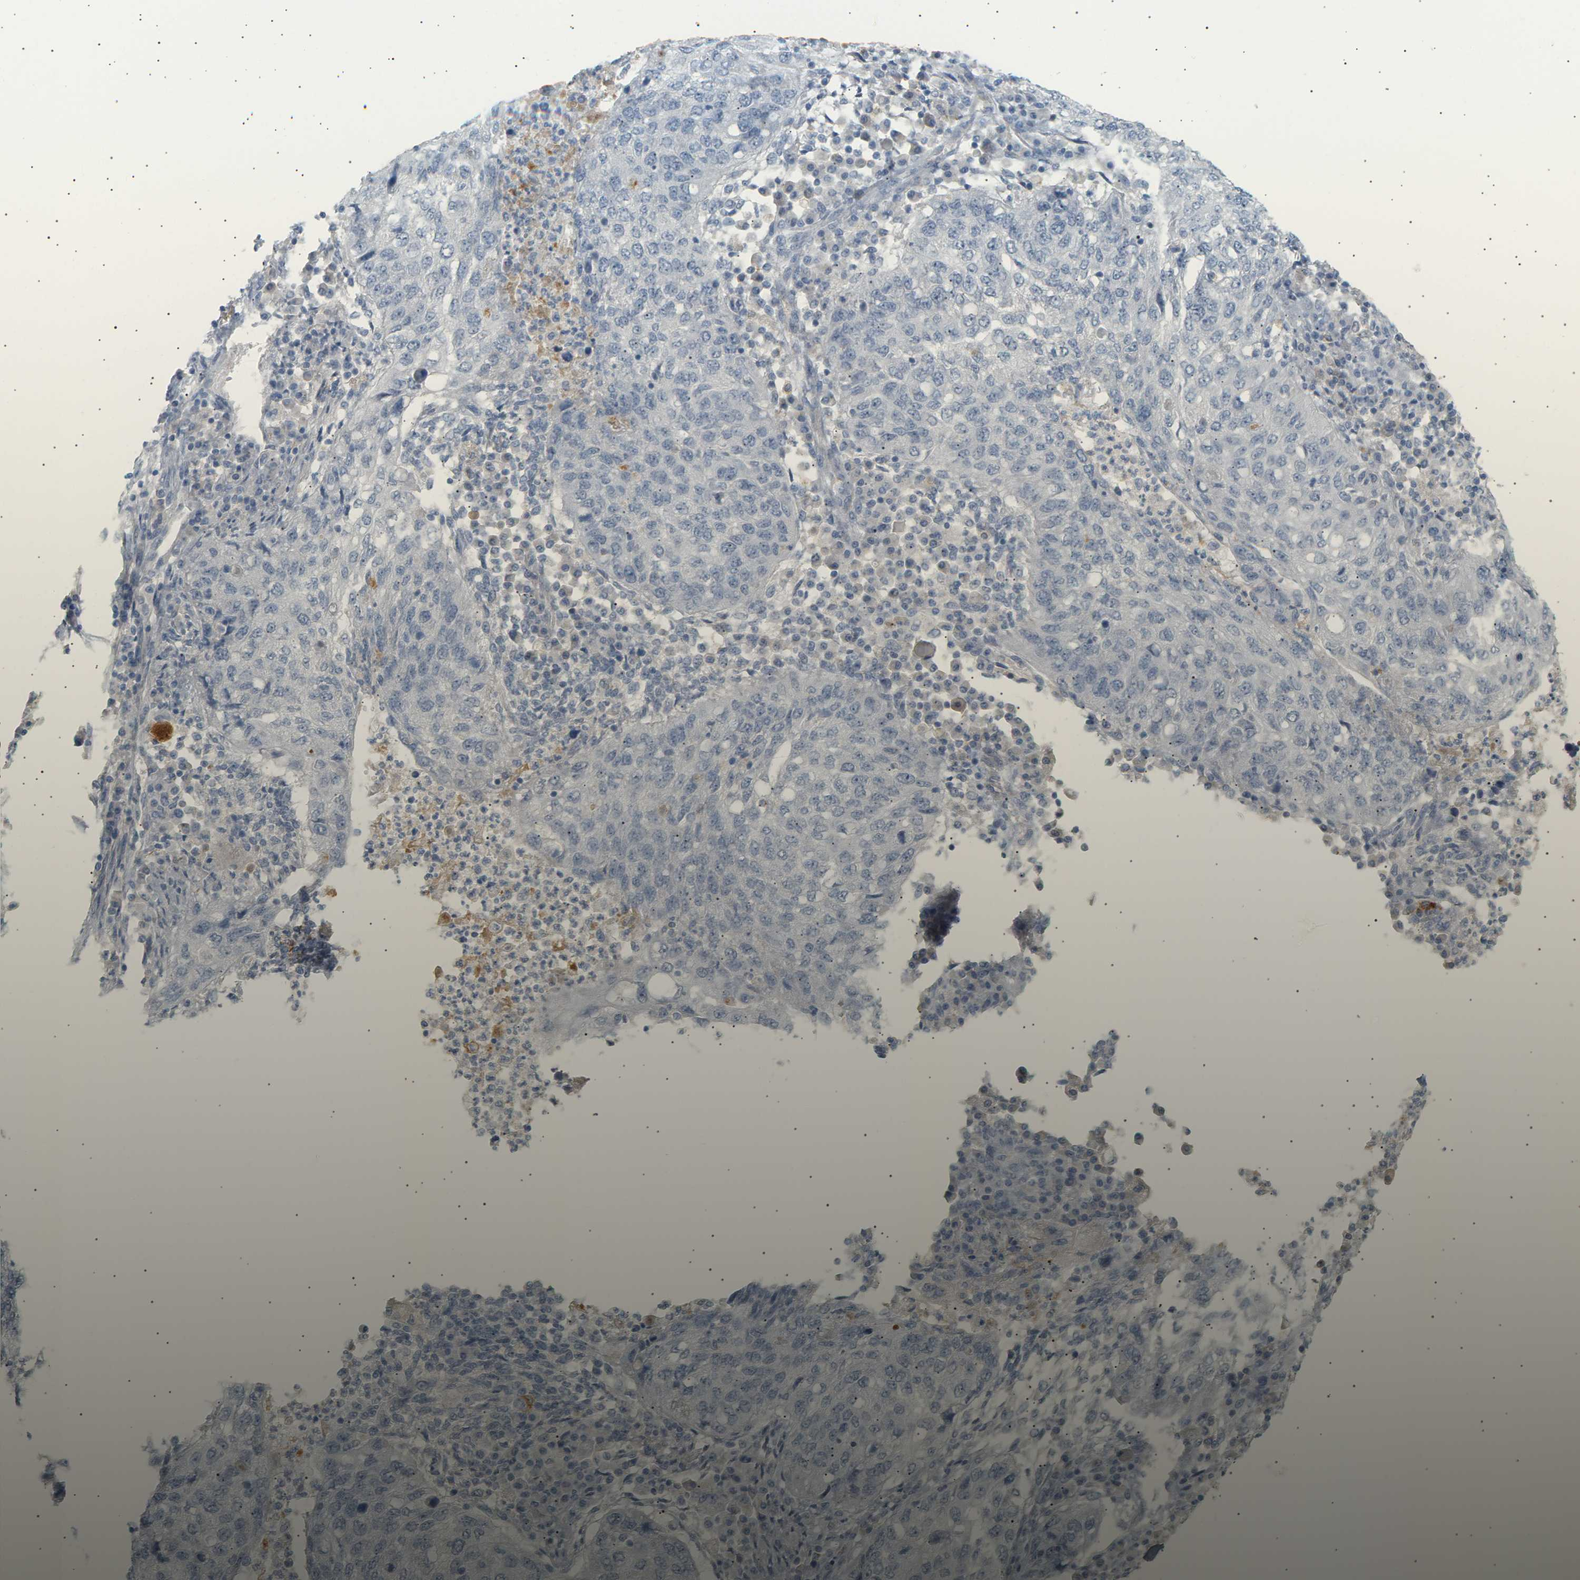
{"staining": {"intensity": "negative", "quantity": "none", "location": "none"}, "tissue": "lung cancer", "cell_type": "Tumor cells", "image_type": "cancer", "snomed": [{"axis": "morphology", "description": "Squamous cell carcinoma, NOS"}, {"axis": "topography", "description": "Lung"}], "caption": "Immunohistochemistry (IHC) photomicrograph of lung cancer stained for a protein (brown), which displays no positivity in tumor cells.", "gene": "CLU", "patient": {"sex": "female", "age": 63}}